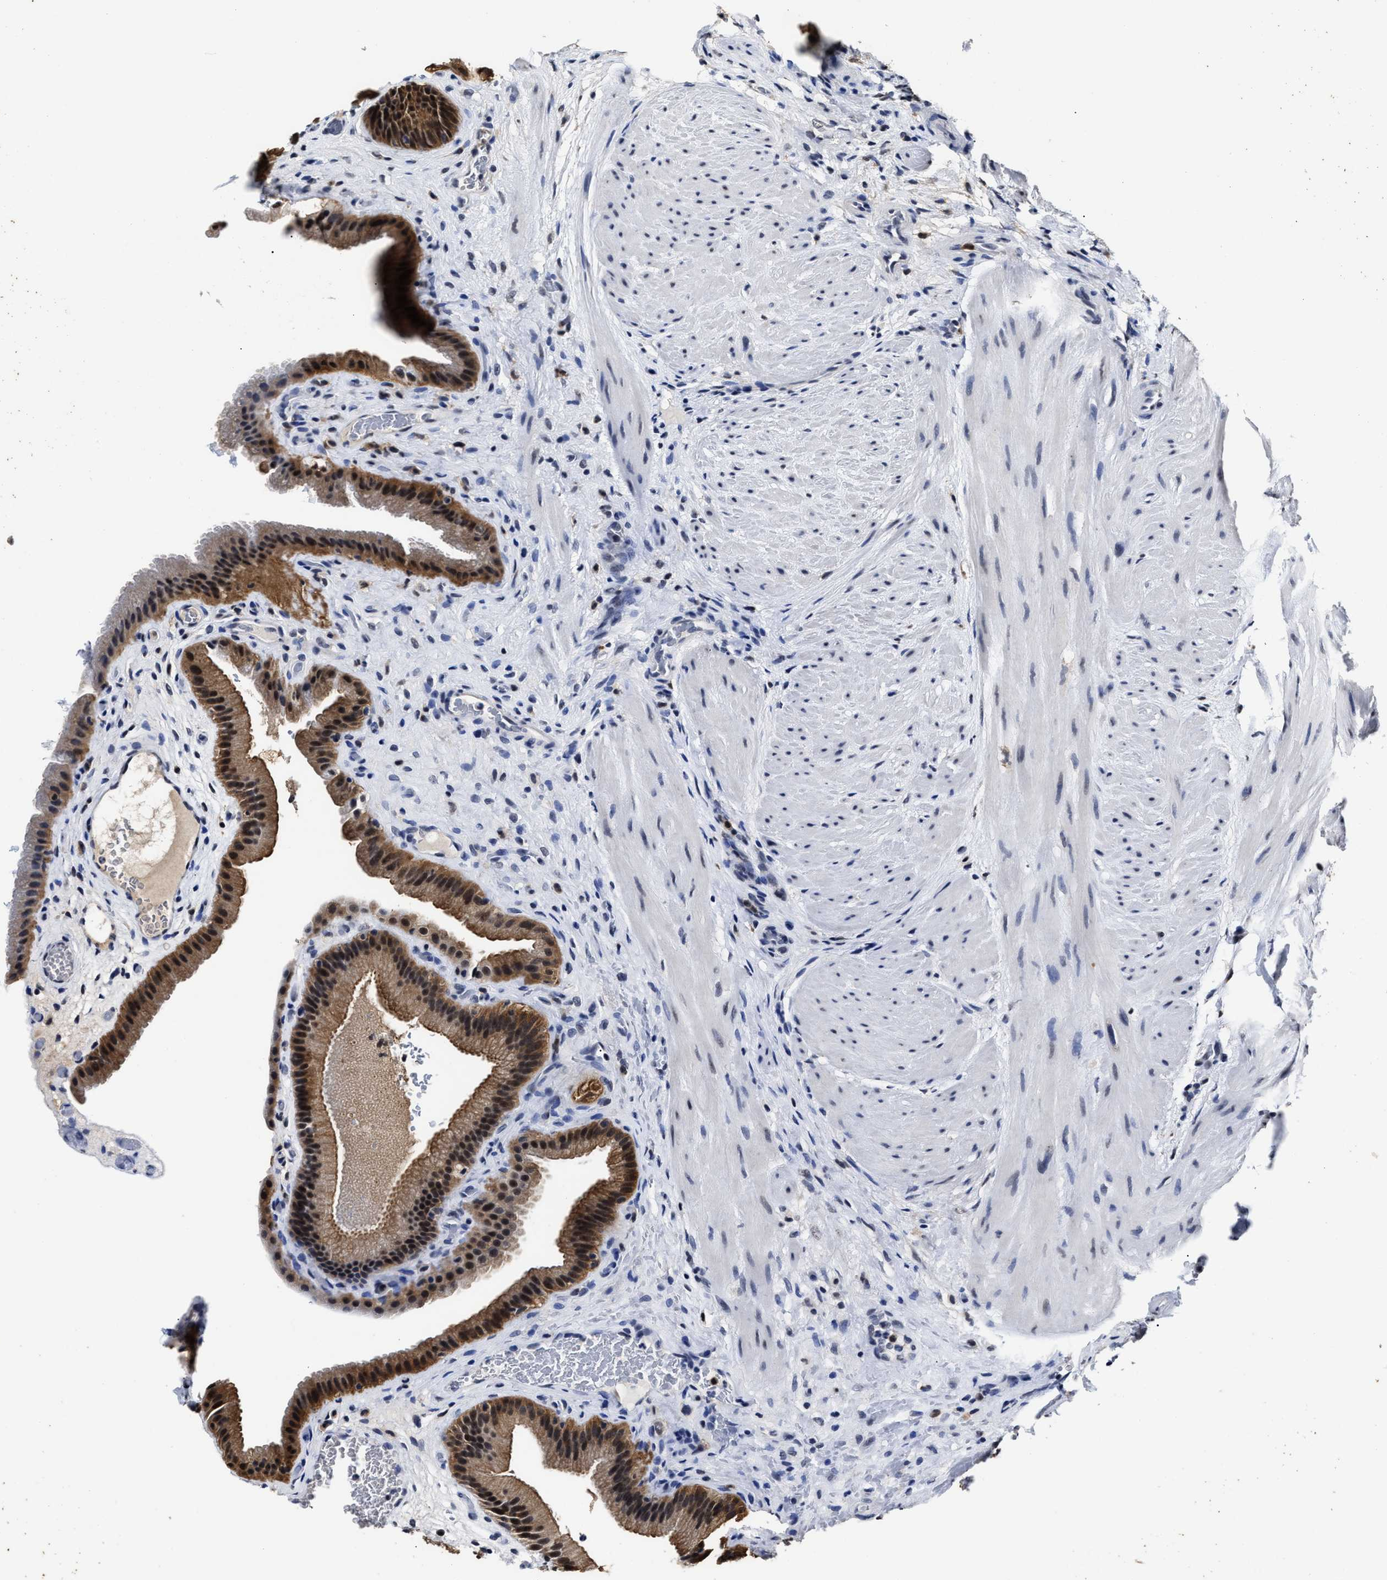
{"staining": {"intensity": "moderate", "quantity": ">75%", "location": "cytoplasmic/membranous,nuclear"}, "tissue": "gallbladder", "cell_type": "Glandular cells", "image_type": "normal", "snomed": [{"axis": "morphology", "description": "Normal tissue, NOS"}, {"axis": "topography", "description": "Gallbladder"}], "caption": "Benign gallbladder was stained to show a protein in brown. There is medium levels of moderate cytoplasmic/membranous,nuclear expression in approximately >75% of glandular cells. The staining was performed using DAB to visualize the protein expression in brown, while the nuclei were stained in blue with hematoxylin (Magnification: 20x).", "gene": "PRPF4B", "patient": {"sex": "male", "age": 49}}